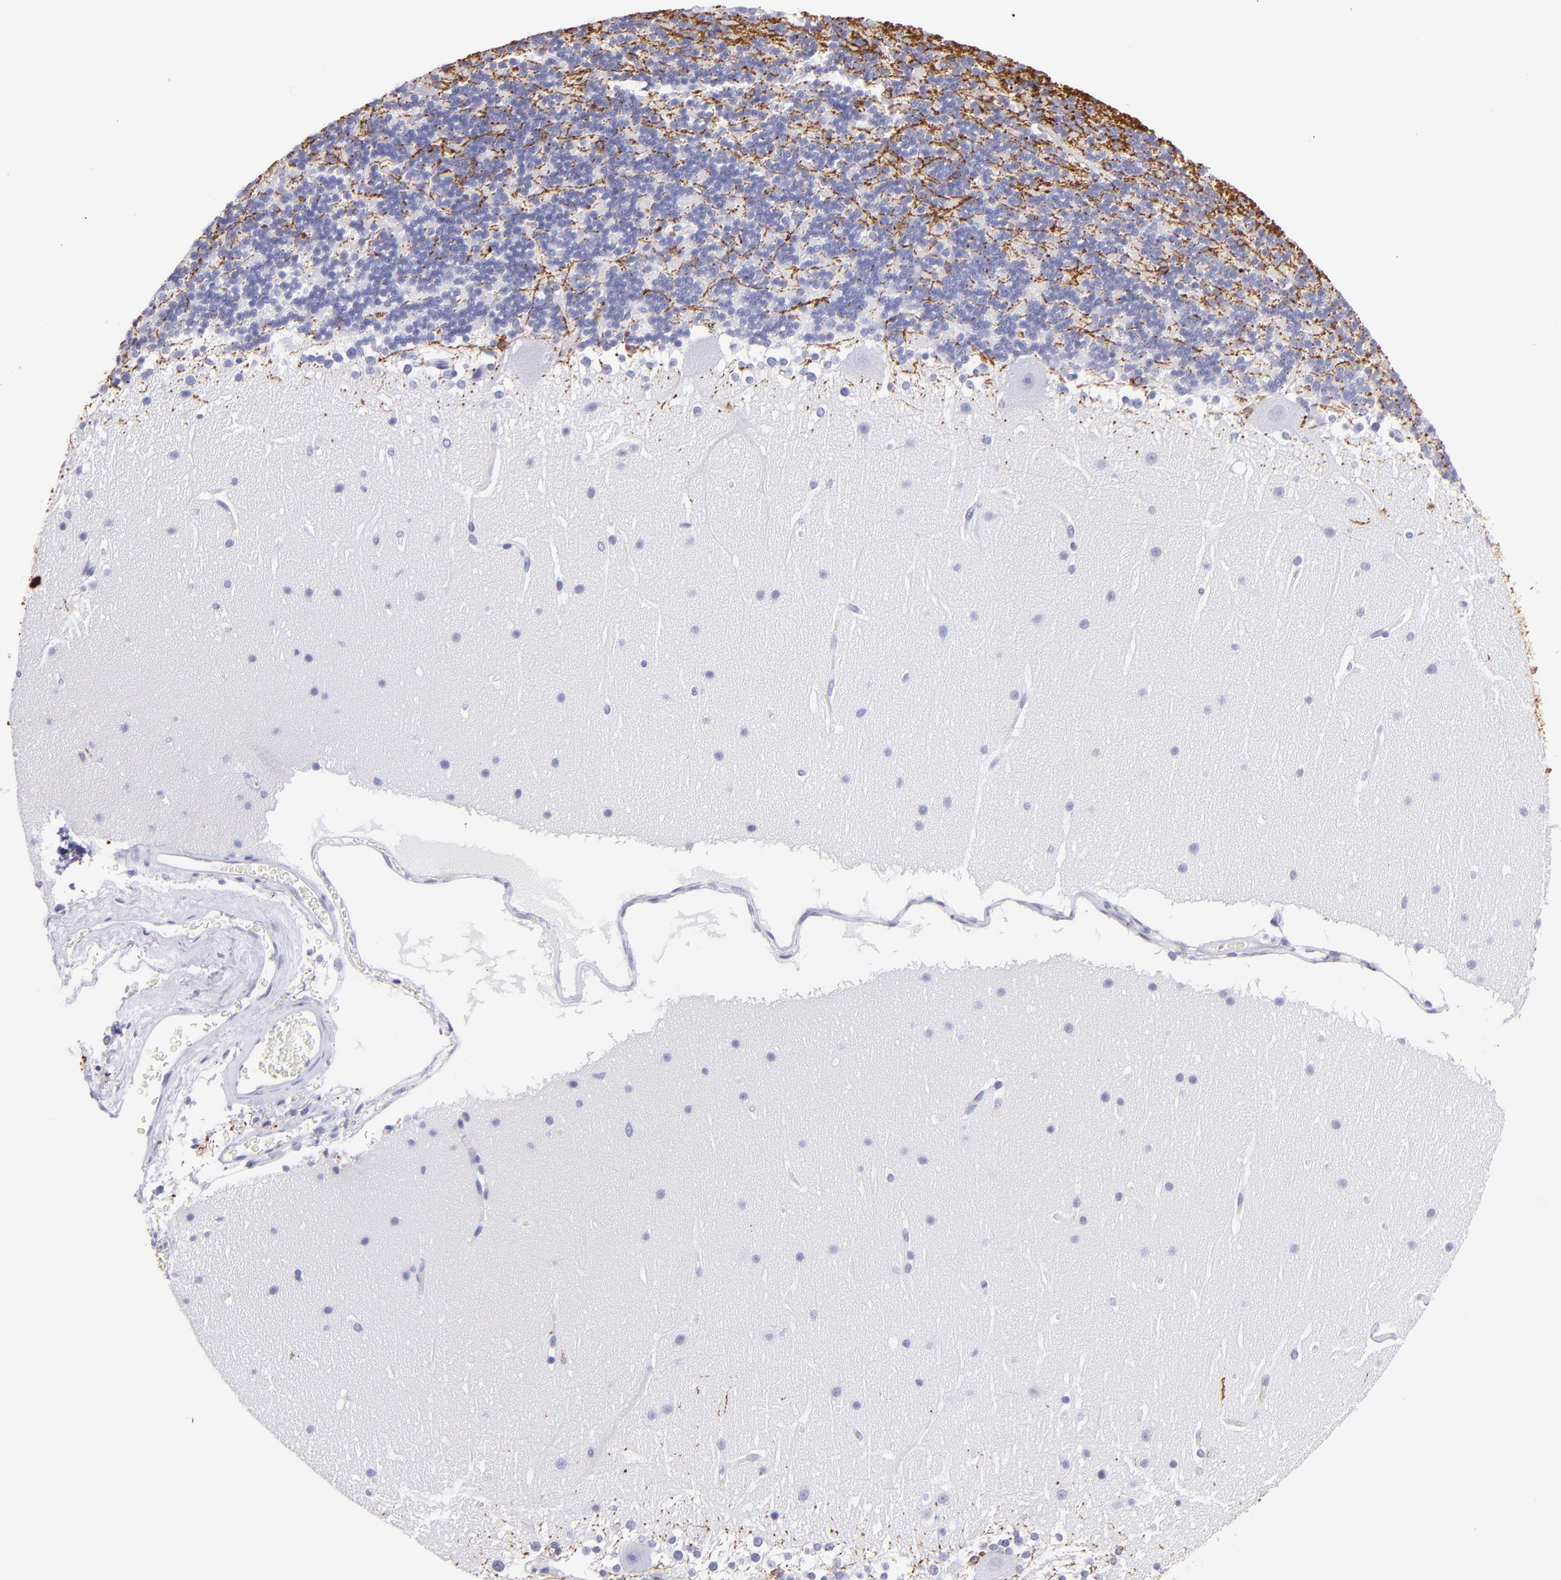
{"staining": {"intensity": "strong", "quantity": "<25%", "location": "cytoplasmic/membranous"}, "tissue": "cerebellum", "cell_type": "Cells in granular layer", "image_type": "normal", "snomed": [{"axis": "morphology", "description": "Normal tissue, NOS"}, {"axis": "topography", "description": "Cerebellum"}], "caption": "Strong cytoplasmic/membranous protein expression is seen in about <25% of cells in granular layer in cerebellum.", "gene": "CNP", "patient": {"sex": "female", "age": 19}}